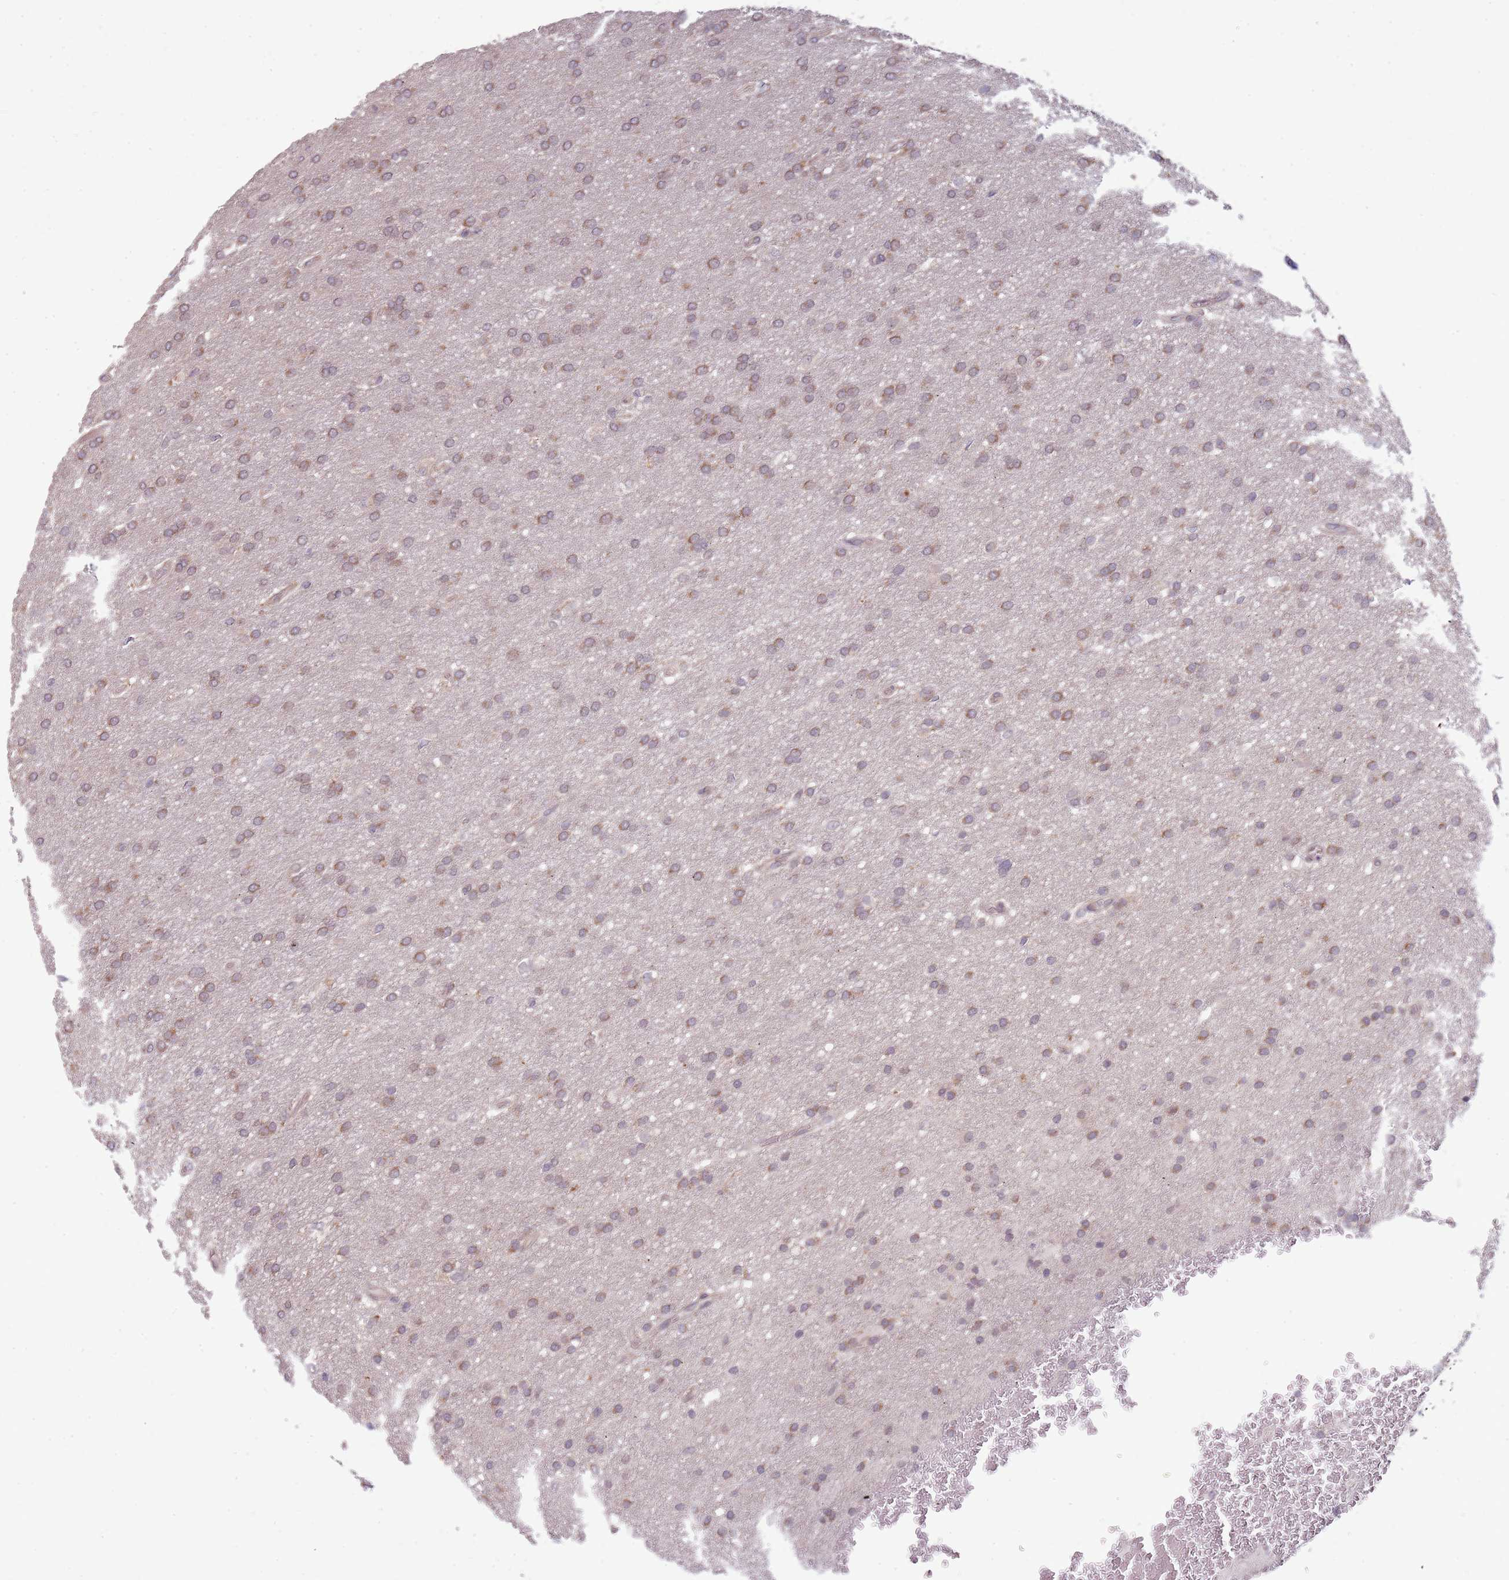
{"staining": {"intensity": "weak", "quantity": ">75%", "location": "cytoplasmic/membranous"}, "tissue": "glioma", "cell_type": "Tumor cells", "image_type": "cancer", "snomed": [{"axis": "morphology", "description": "Glioma, malignant, High grade"}, {"axis": "topography", "description": "Cerebral cortex"}], "caption": "A low amount of weak cytoplasmic/membranous positivity is seen in about >75% of tumor cells in glioma tissue.", "gene": "RNF181", "patient": {"sex": "female", "age": 36}}